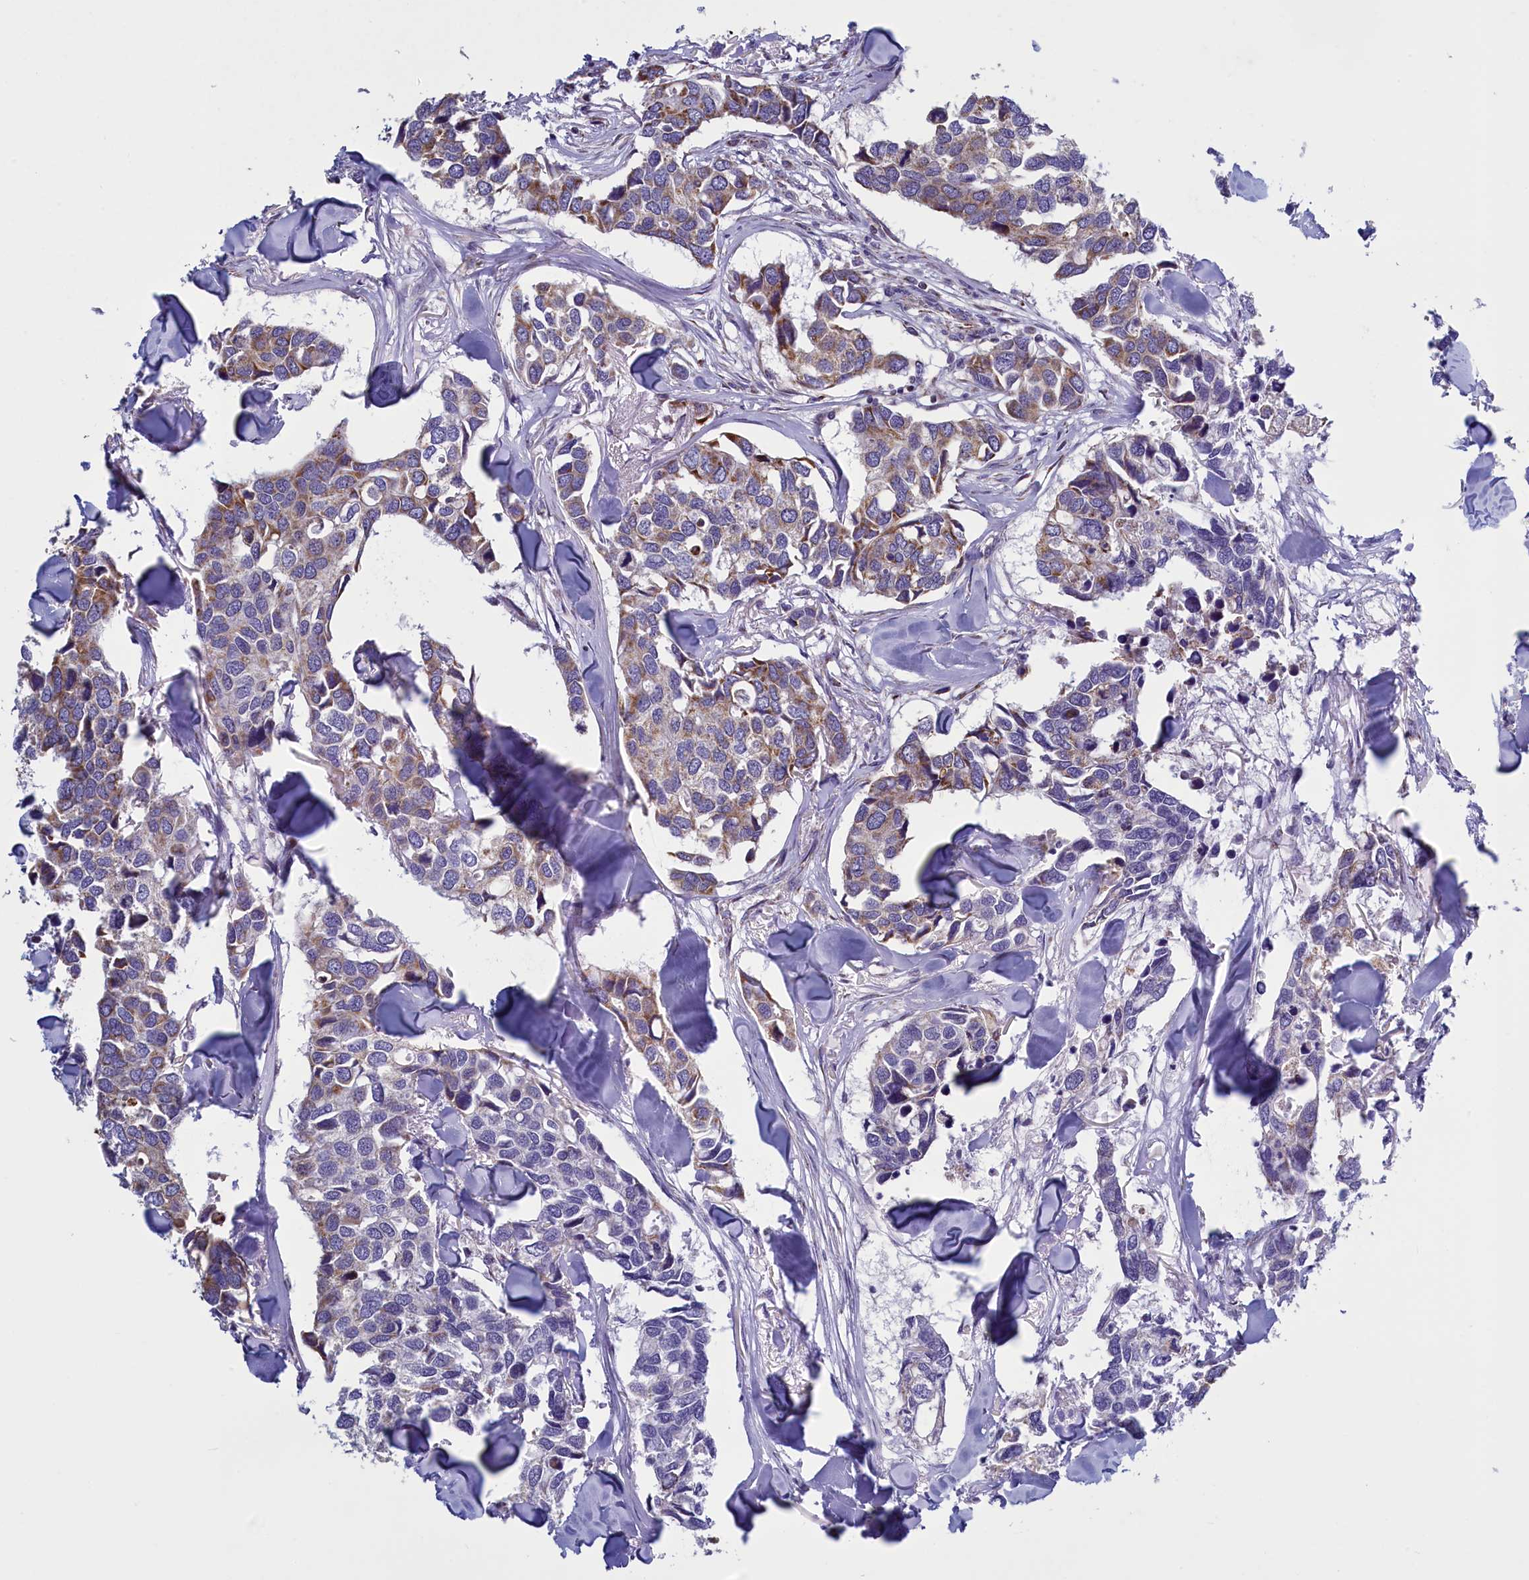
{"staining": {"intensity": "weak", "quantity": "25%-75%", "location": "cytoplasmic/membranous"}, "tissue": "breast cancer", "cell_type": "Tumor cells", "image_type": "cancer", "snomed": [{"axis": "morphology", "description": "Duct carcinoma"}, {"axis": "topography", "description": "Breast"}], "caption": "Immunohistochemistry of human breast infiltrating ductal carcinoma reveals low levels of weak cytoplasmic/membranous expression in approximately 25%-75% of tumor cells.", "gene": "IFT122", "patient": {"sex": "female", "age": 83}}